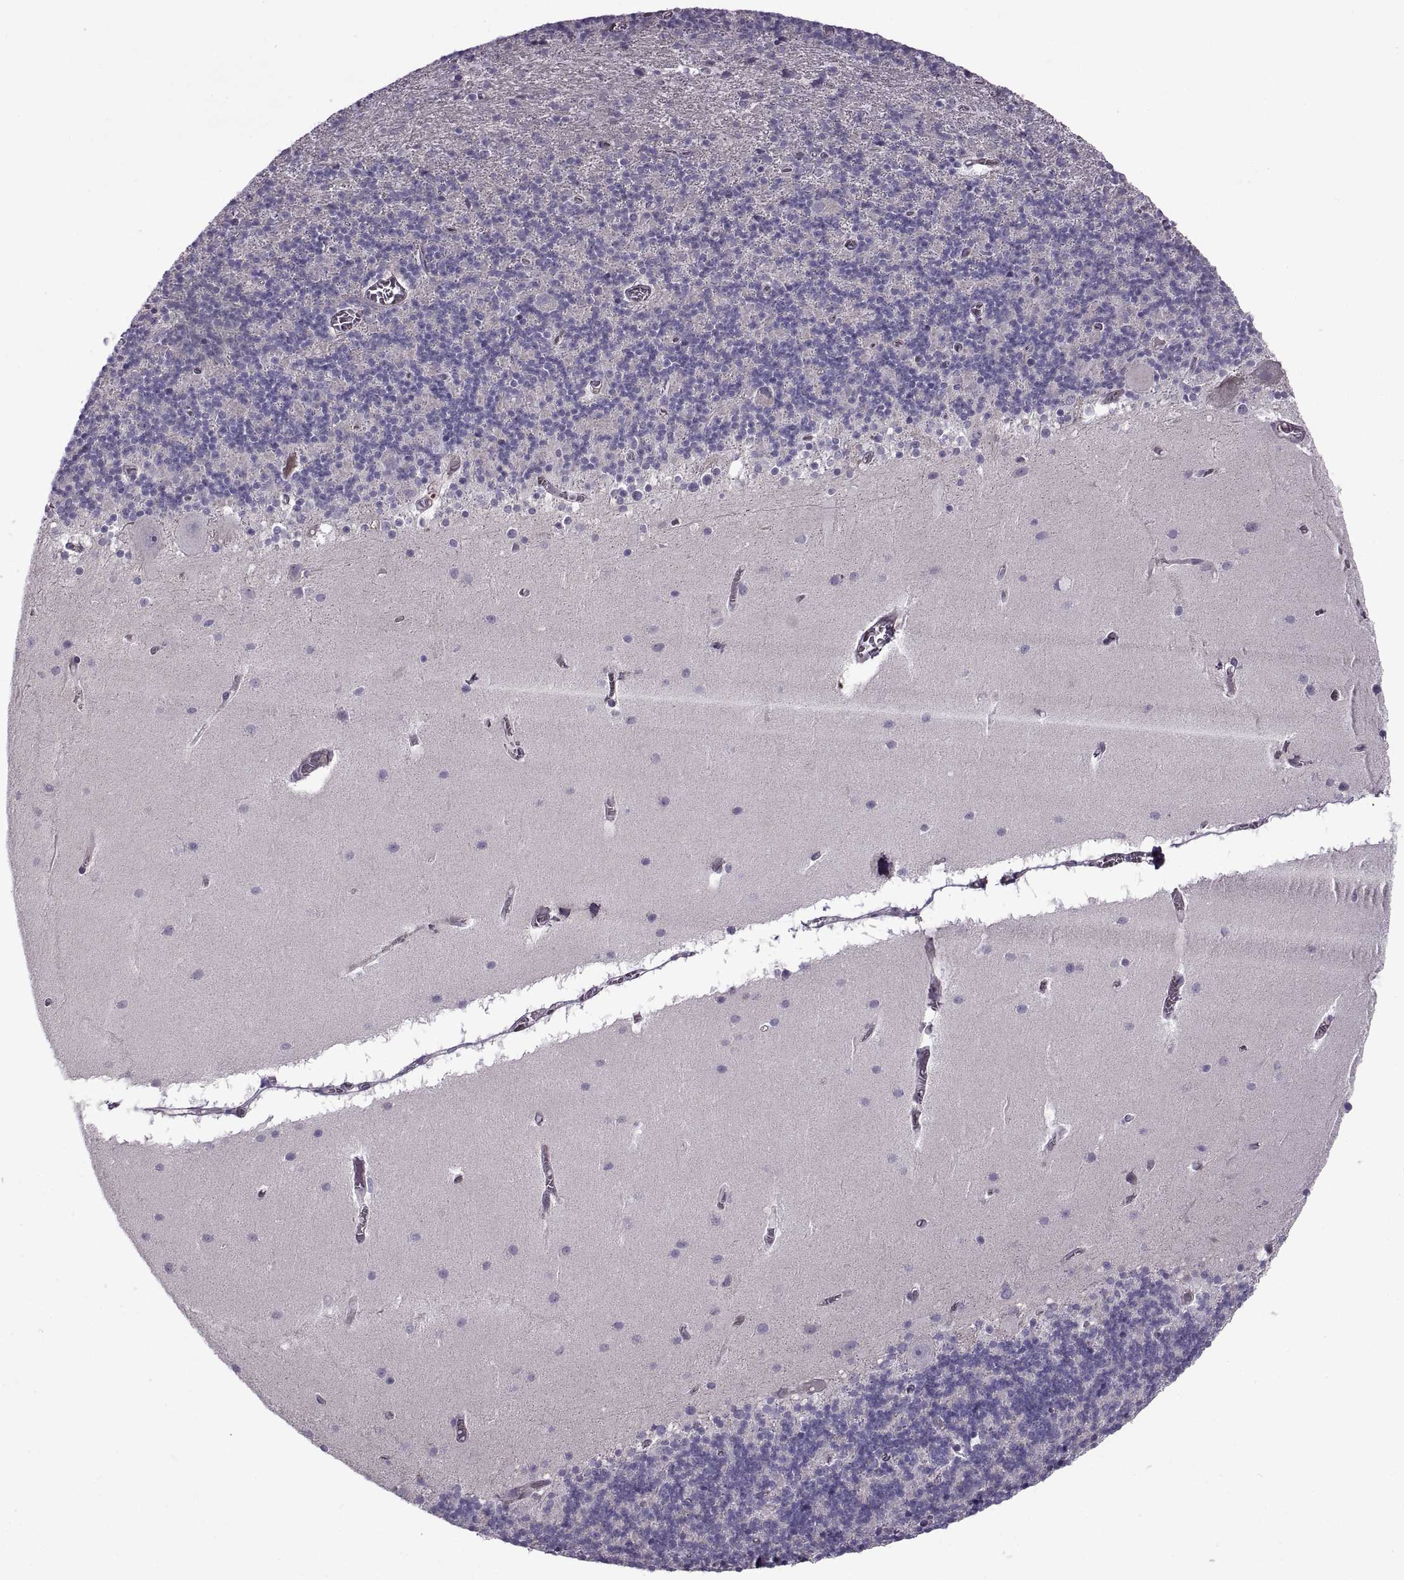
{"staining": {"intensity": "negative", "quantity": "none", "location": "none"}, "tissue": "cerebellum", "cell_type": "Cells in granular layer", "image_type": "normal", "snomed": [{"axis": "morphology", "description": "Normal tissue, NOS"}, {"axis": "topography", "description": "Cerebellum"}], "caption": "IHC of benign cerebellum shows no positivity in cells in granular layer.", "gene": "SLC2A14", "patient": {"sex": "male", "age": 70}}